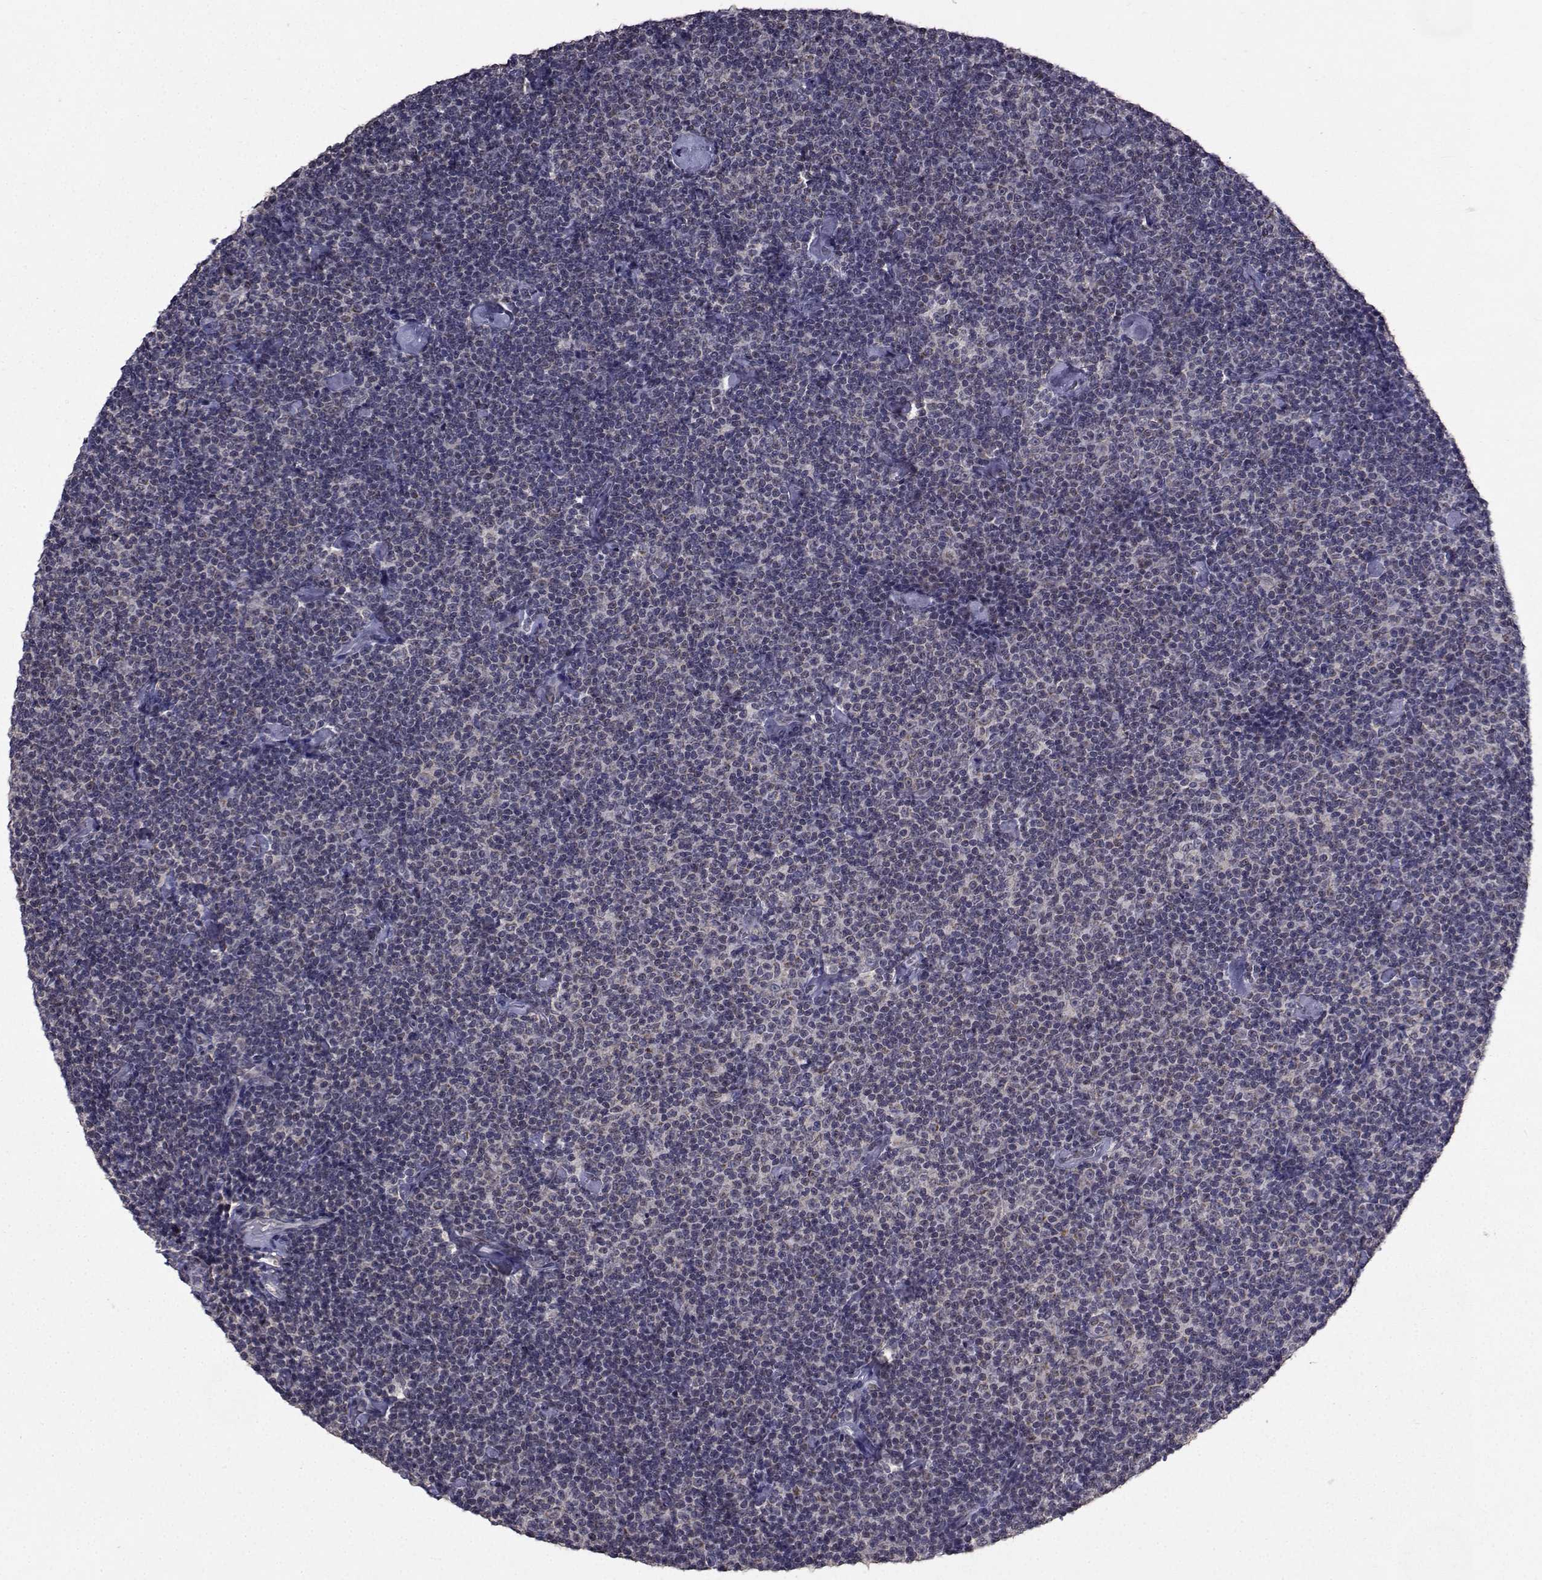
{"staining": {"intensity": "negative", "quantity": "none", "location": "none"}, "tissue": "lymphoma", "cell_type": "Tumor cells", "image_type": "cancer", "snomed": [{"axis": "morphology", "description": "Malignant lymphoma, non-Hodgkin's type, Low grade"}, {"axis": "topography", "description": "Lymph node"}], "caption": "High magnification brightfield microscopy of lymphoma stained with DAB (brown) and counterstained with hematoxylin (blue): tumor cells show no significant expression.", "gene": "CYP2S1", "patient": {"sex": "male", "age": 81}}